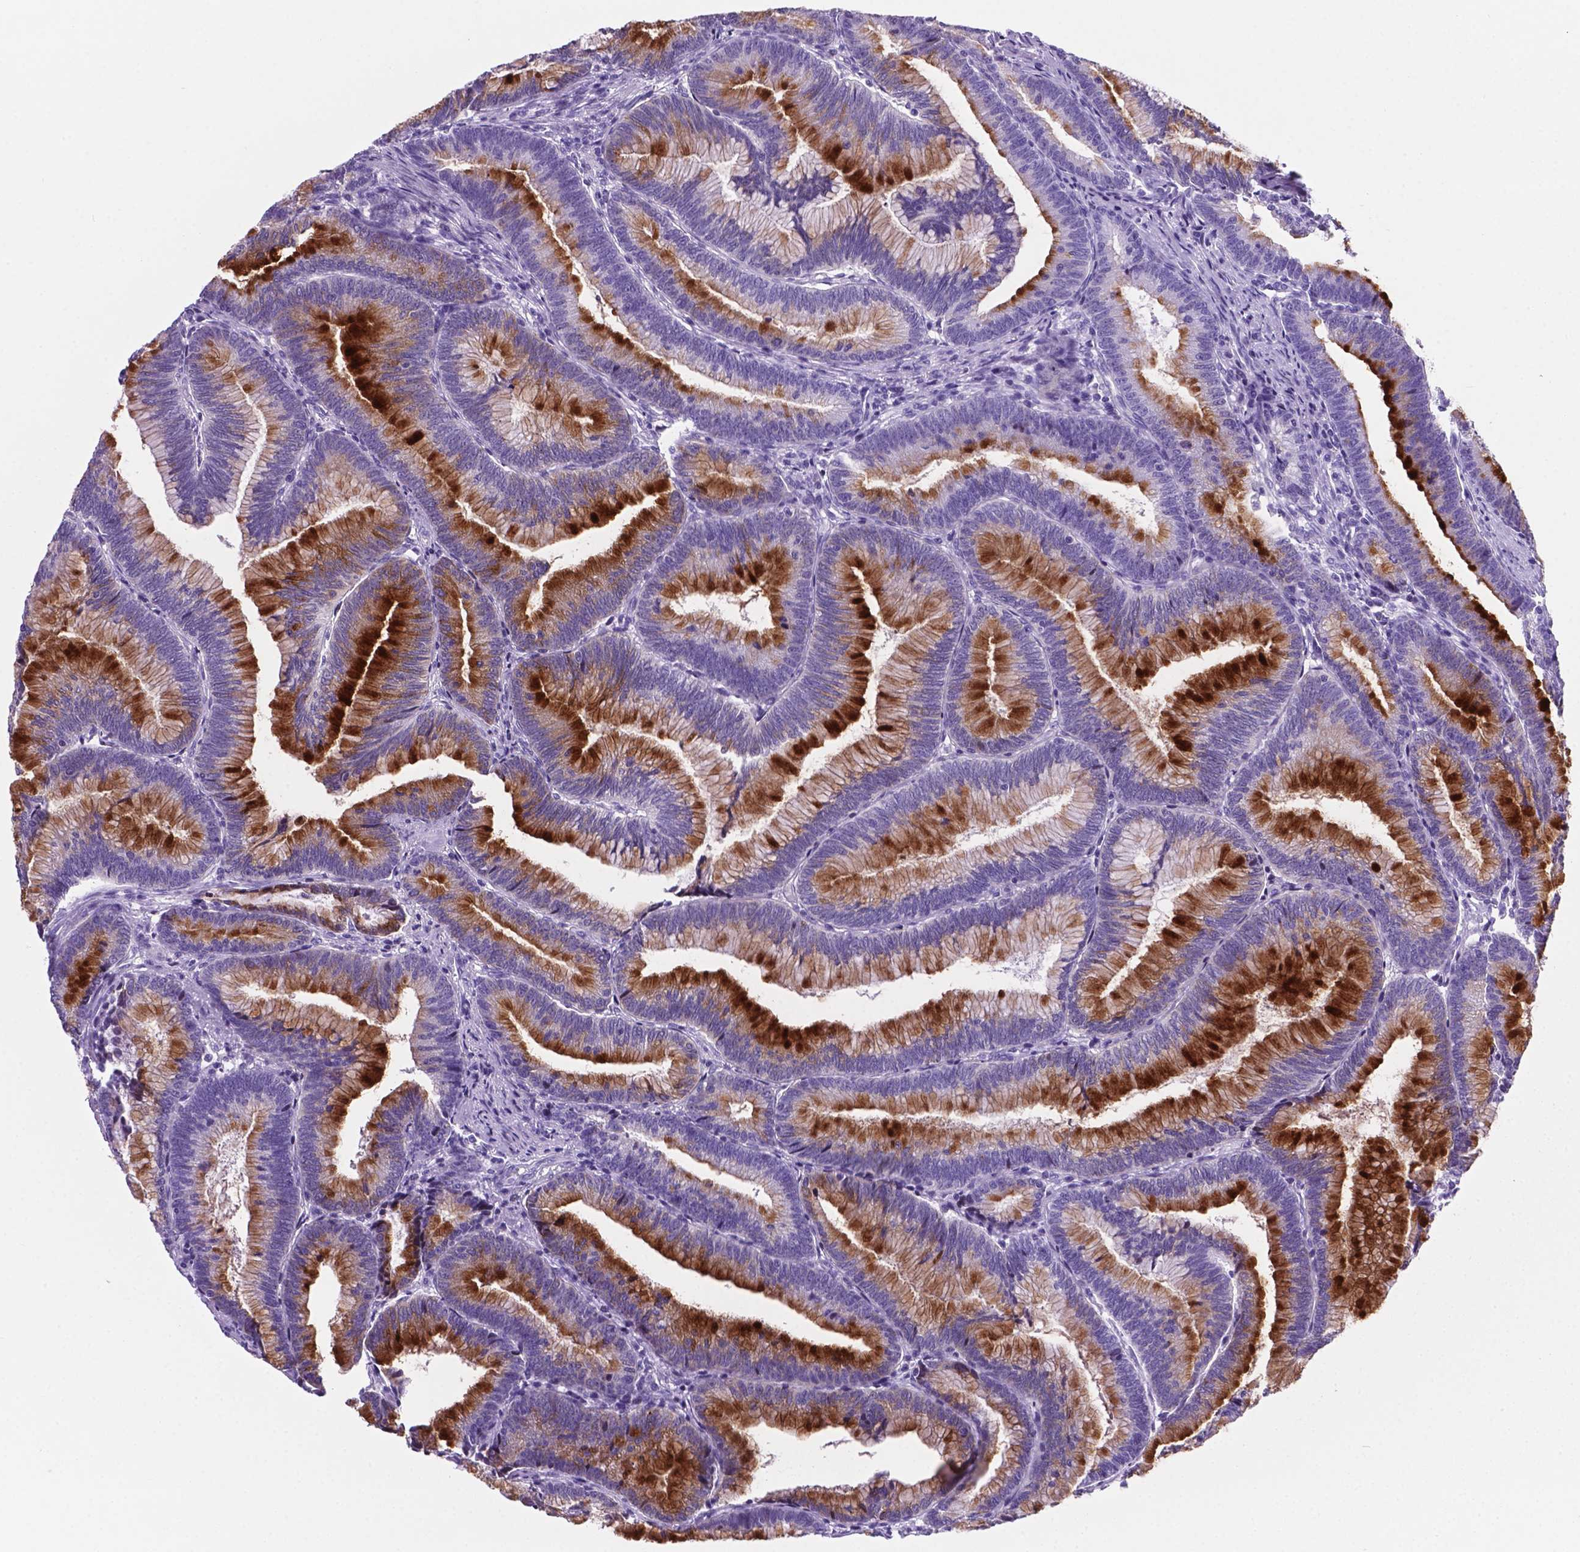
{"staining": {"intensity": "strong", "quantity": "25%-75%", "location": "cytoplasmic/membranous"}, "tissue": "colorectal cancer", "cell_type": "Tumor cells", "image_type": "cancer", "snomed": [{"axis": "morphology", "description": "Adenocarcinoma, NOS"}, {"axis": "topography", "description": "Colon"}], "caption": "A high amount of strong cytoplasmic/membranous expression is appreciated in approximately 25%-75% of tumor cells in colorectal cancer (adenocarcinoma) tissue.", "gene": "C17orf107", "patient": {"sex": "female", "age": 78}}